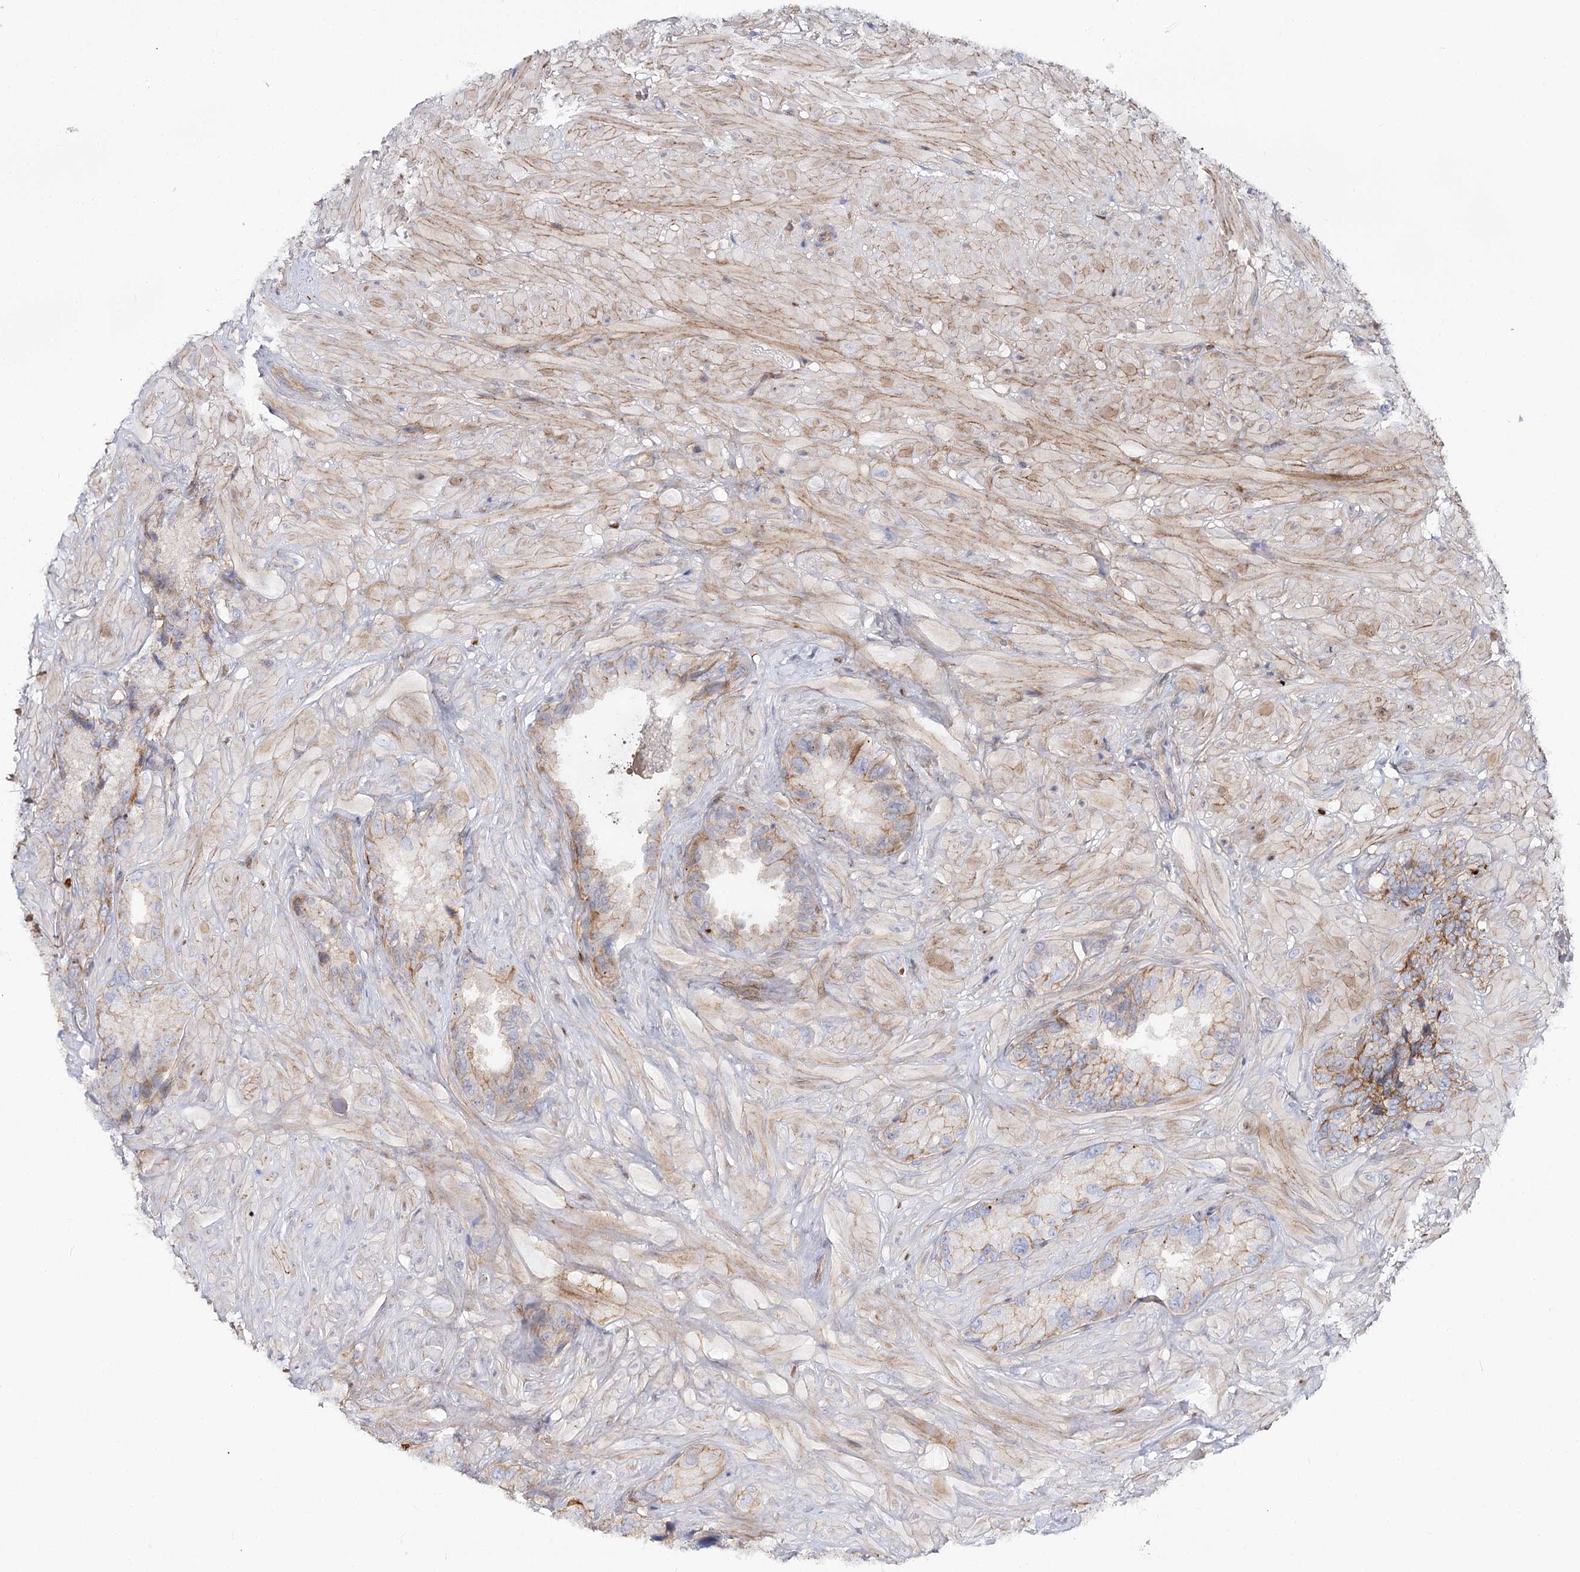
{"staining": {"intensity": "moderate", "quantity": "<25%", "location": "cytoplasmic/membranous"}, "tissue": "seminal vesicle", "cell_type": "Glandular cells", "image_type": "normal", "snomed": [{"axis": "morphology", "description": "Normal tissue, NOS"}, {"axis": "topography", "description": "Seminal veicle"}, {"axis": "topography", "description": "Peripheral nerve tissue"}], "caption": "High-magnification brightfield microscopy of normal seminal vesicle stained with DAB (brown) and counterstained with hematoxylin (blue). glandular cells exhibit moderate cytoplasmic/membranous staining is seen in approximately<25% of cells. The protein of interest is shown in brown color, while the nuclei are stained blue.", "gene": "C11orf52", "patient": {"sex": "male", "age": 67}}